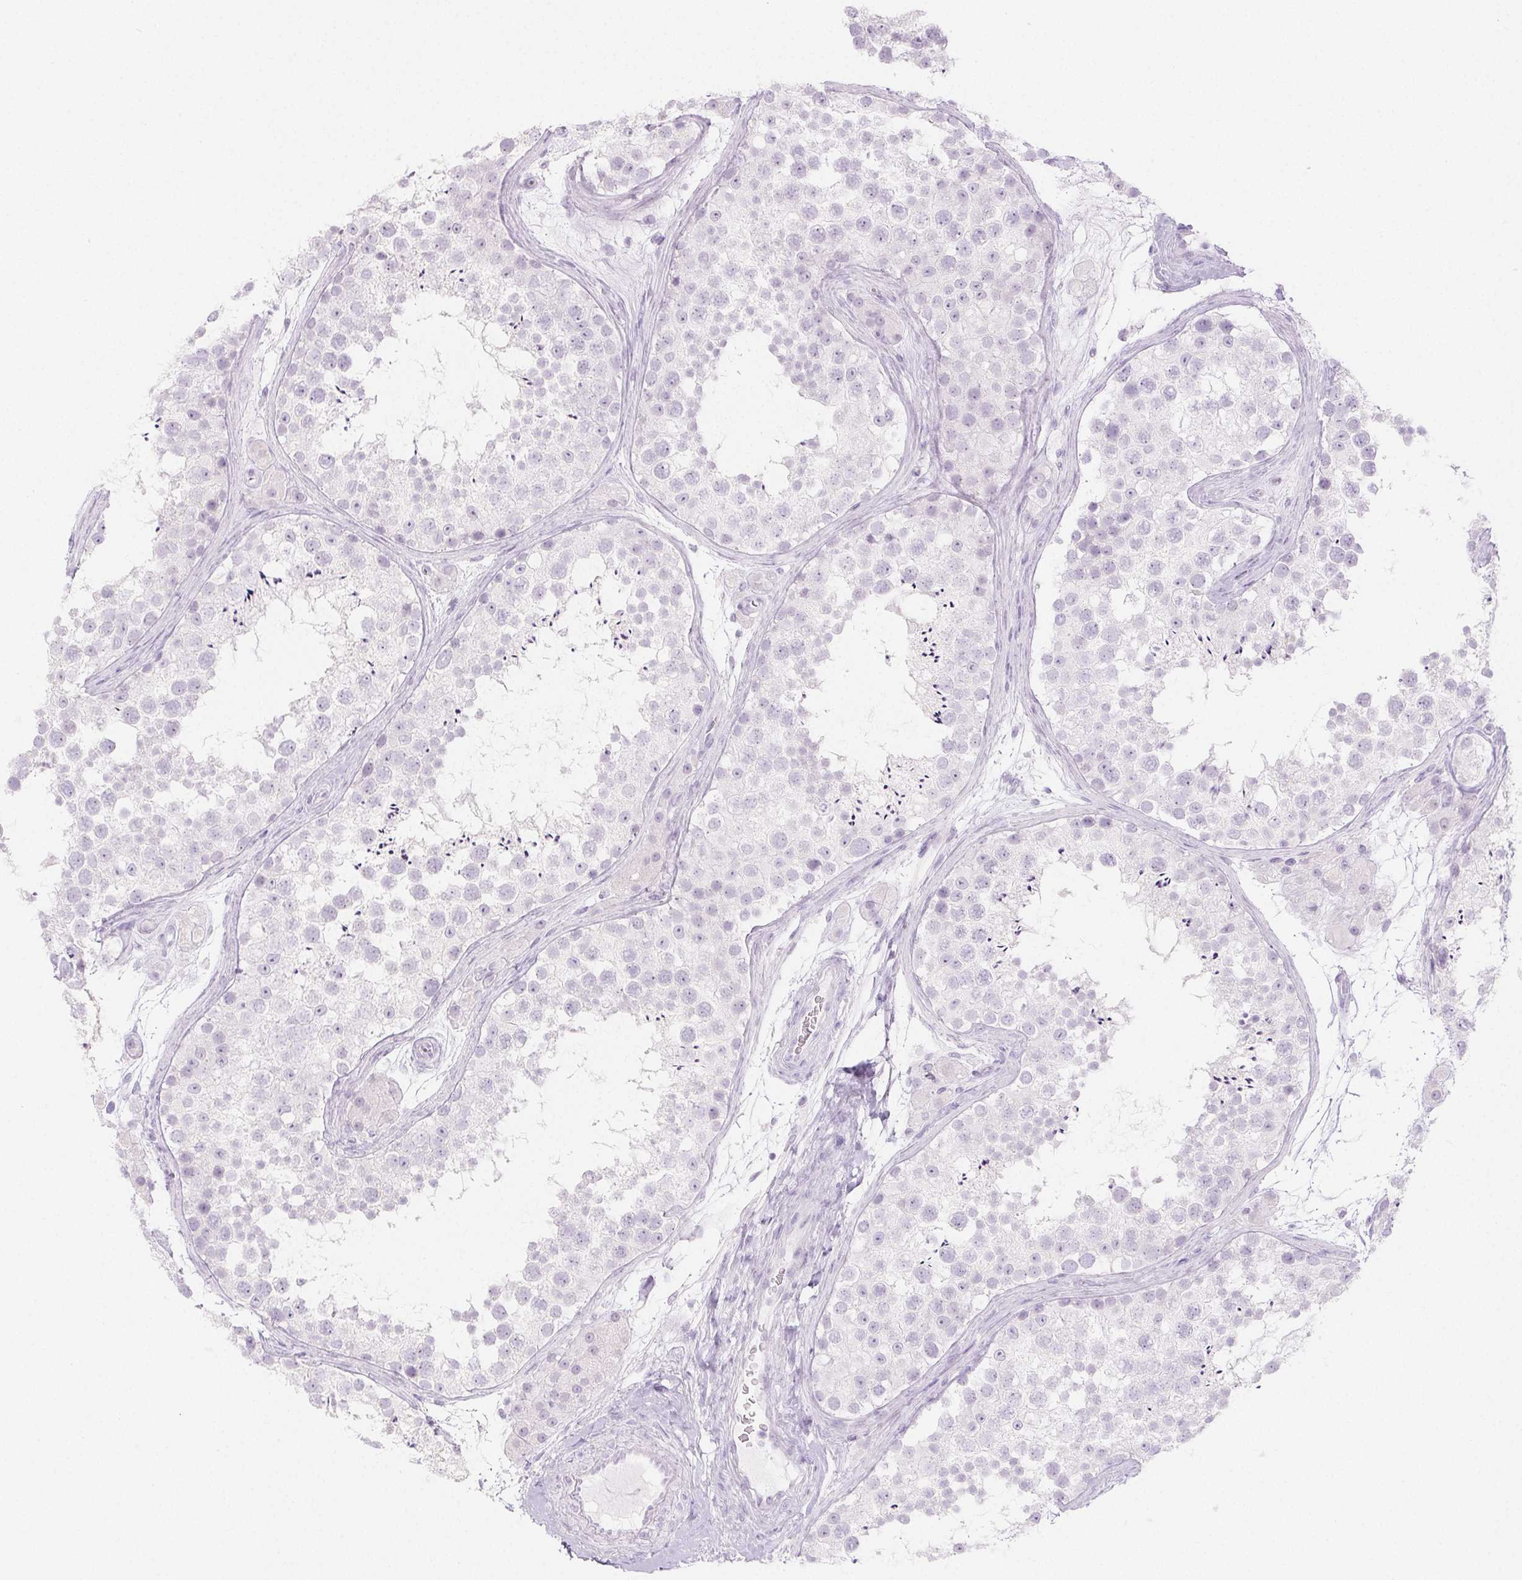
{"staining": {"intensity": "negative", "quantity": "none", "location": "none"}, "tissue": "testis", "cell_type": "Cells in seminiferous ducts", "image_type": "normal", "snomed": [{"axis": "morphology", "description": "Normal tissue, NOS"}, {"axis": "topography", "description": "Testis"}], "caption": "DAB (3,3'-diaminobenzidine) immunohistochemical staining of benign testis displays no significant positivity in cells in seminiferous ducts.", "gene": "SPRR3", "patient": {"sex": "male", "age": 41}}